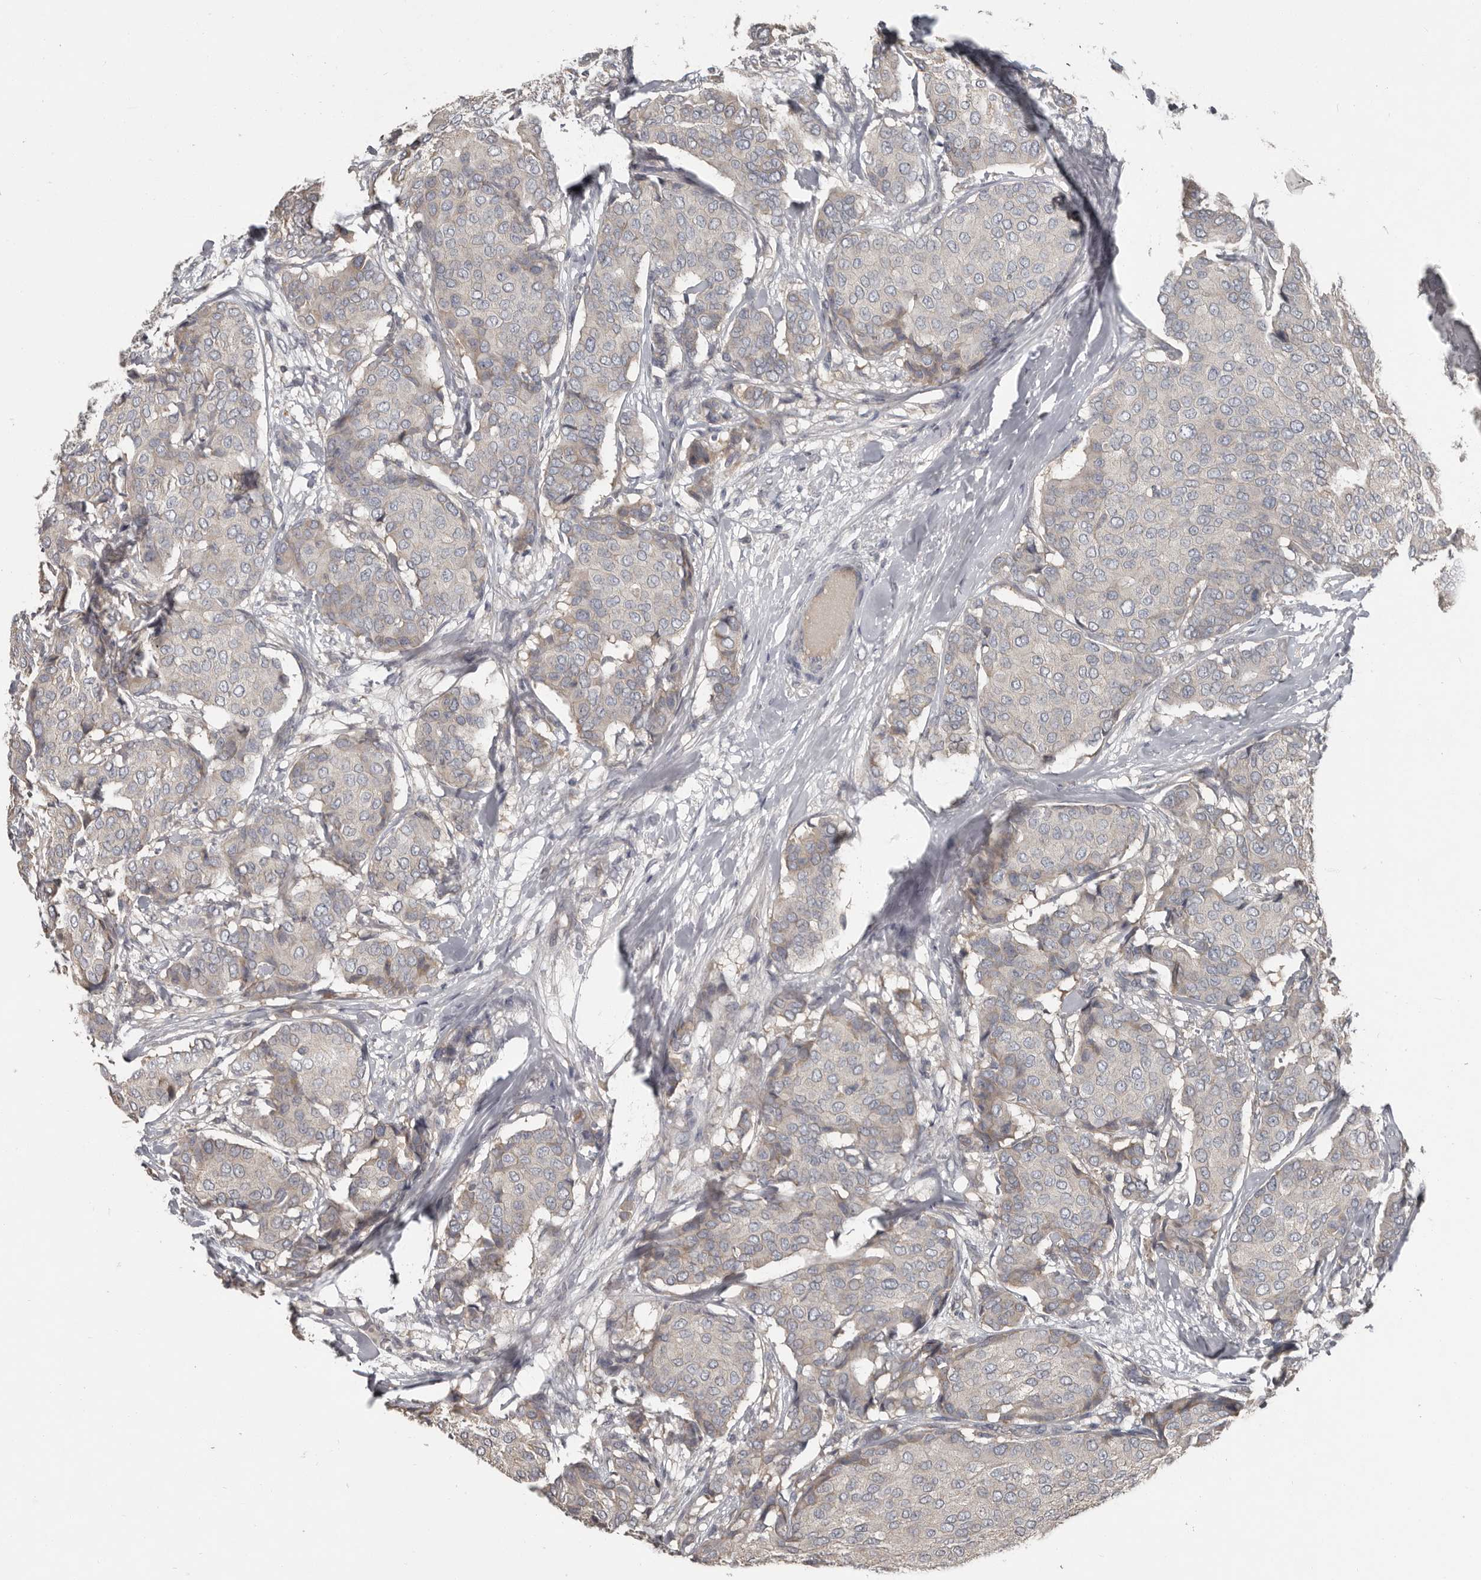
{"staining": {"intensity": "weak", "quantity": "<25%", "location": "cytoplasmic/membranous"}, "tissue": "breast cancer", "cell_type": "Tumor cells", "image_type": "cancer", "snomed": [{"axis": "morphology", "description": "Duct carcinoma"}, {"axis": "topography", "description": "Breast"}], "caption": "Tumor cells are negative for brown protein staining in breast cancer.", "gene": "CA6", "patient": {"sex": "female", "age": 75}}